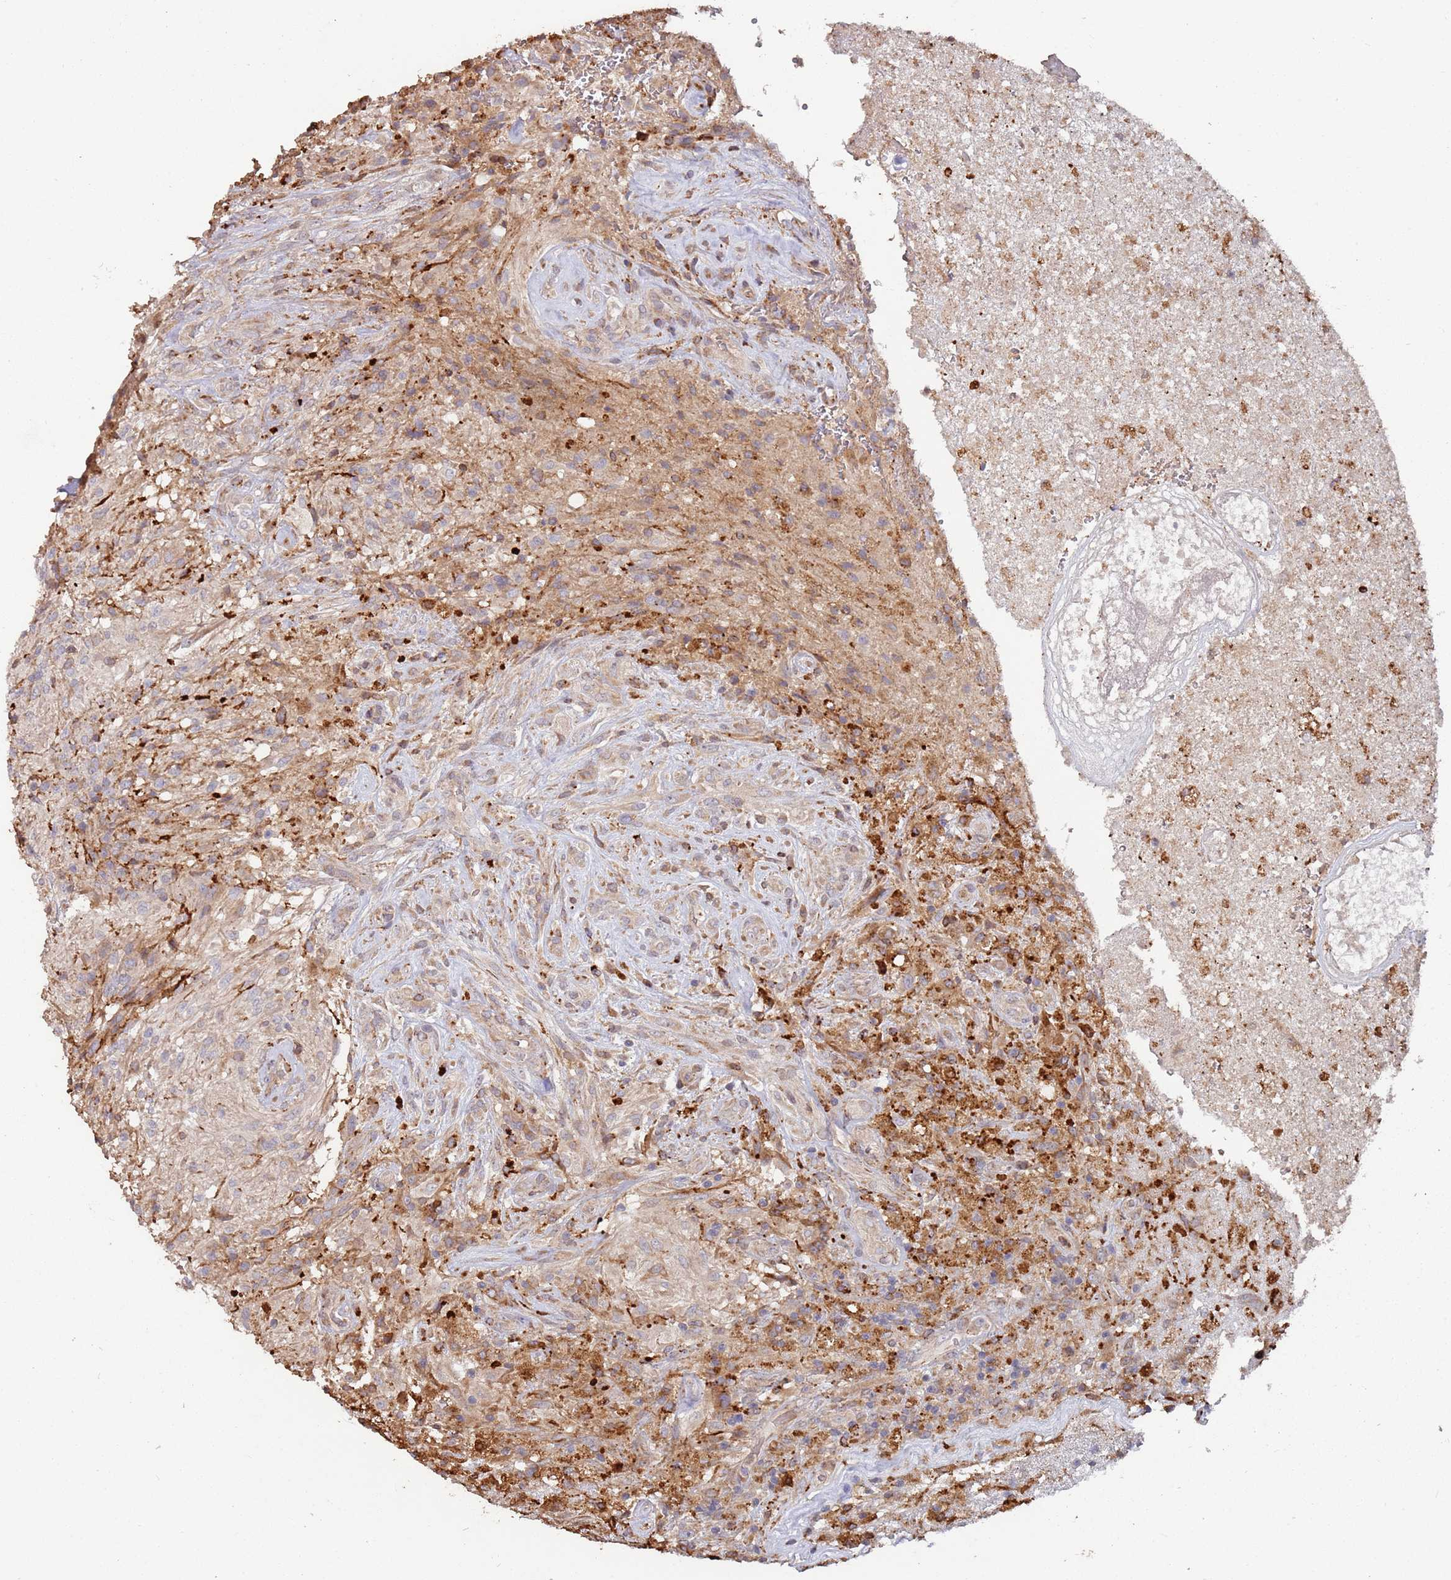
{"staining": {"intensity": "strong", "quantity": "25%-75%", "location": "cytoplasmic/membranous"}, "tissue": "glioma", "cell_type": "Tumor cells", "image_type": "cancer", "snomed": [{"axis": "morphology", "description": "Glioma, malignant, High grade"}, {"axis": "topography", "description": "Brain"}], "caption": "This histopathology image reveals malignant glioma (high-grade) stained with immunohistochemistry (IHC) to label a protein in brown. The cytoplasmic/membranous of tumor cells show strong positivity for the protein. Nuclei are counter-stained blue.", "gene": "LACC1", "patient": {"sex": "male", "age": 56}}